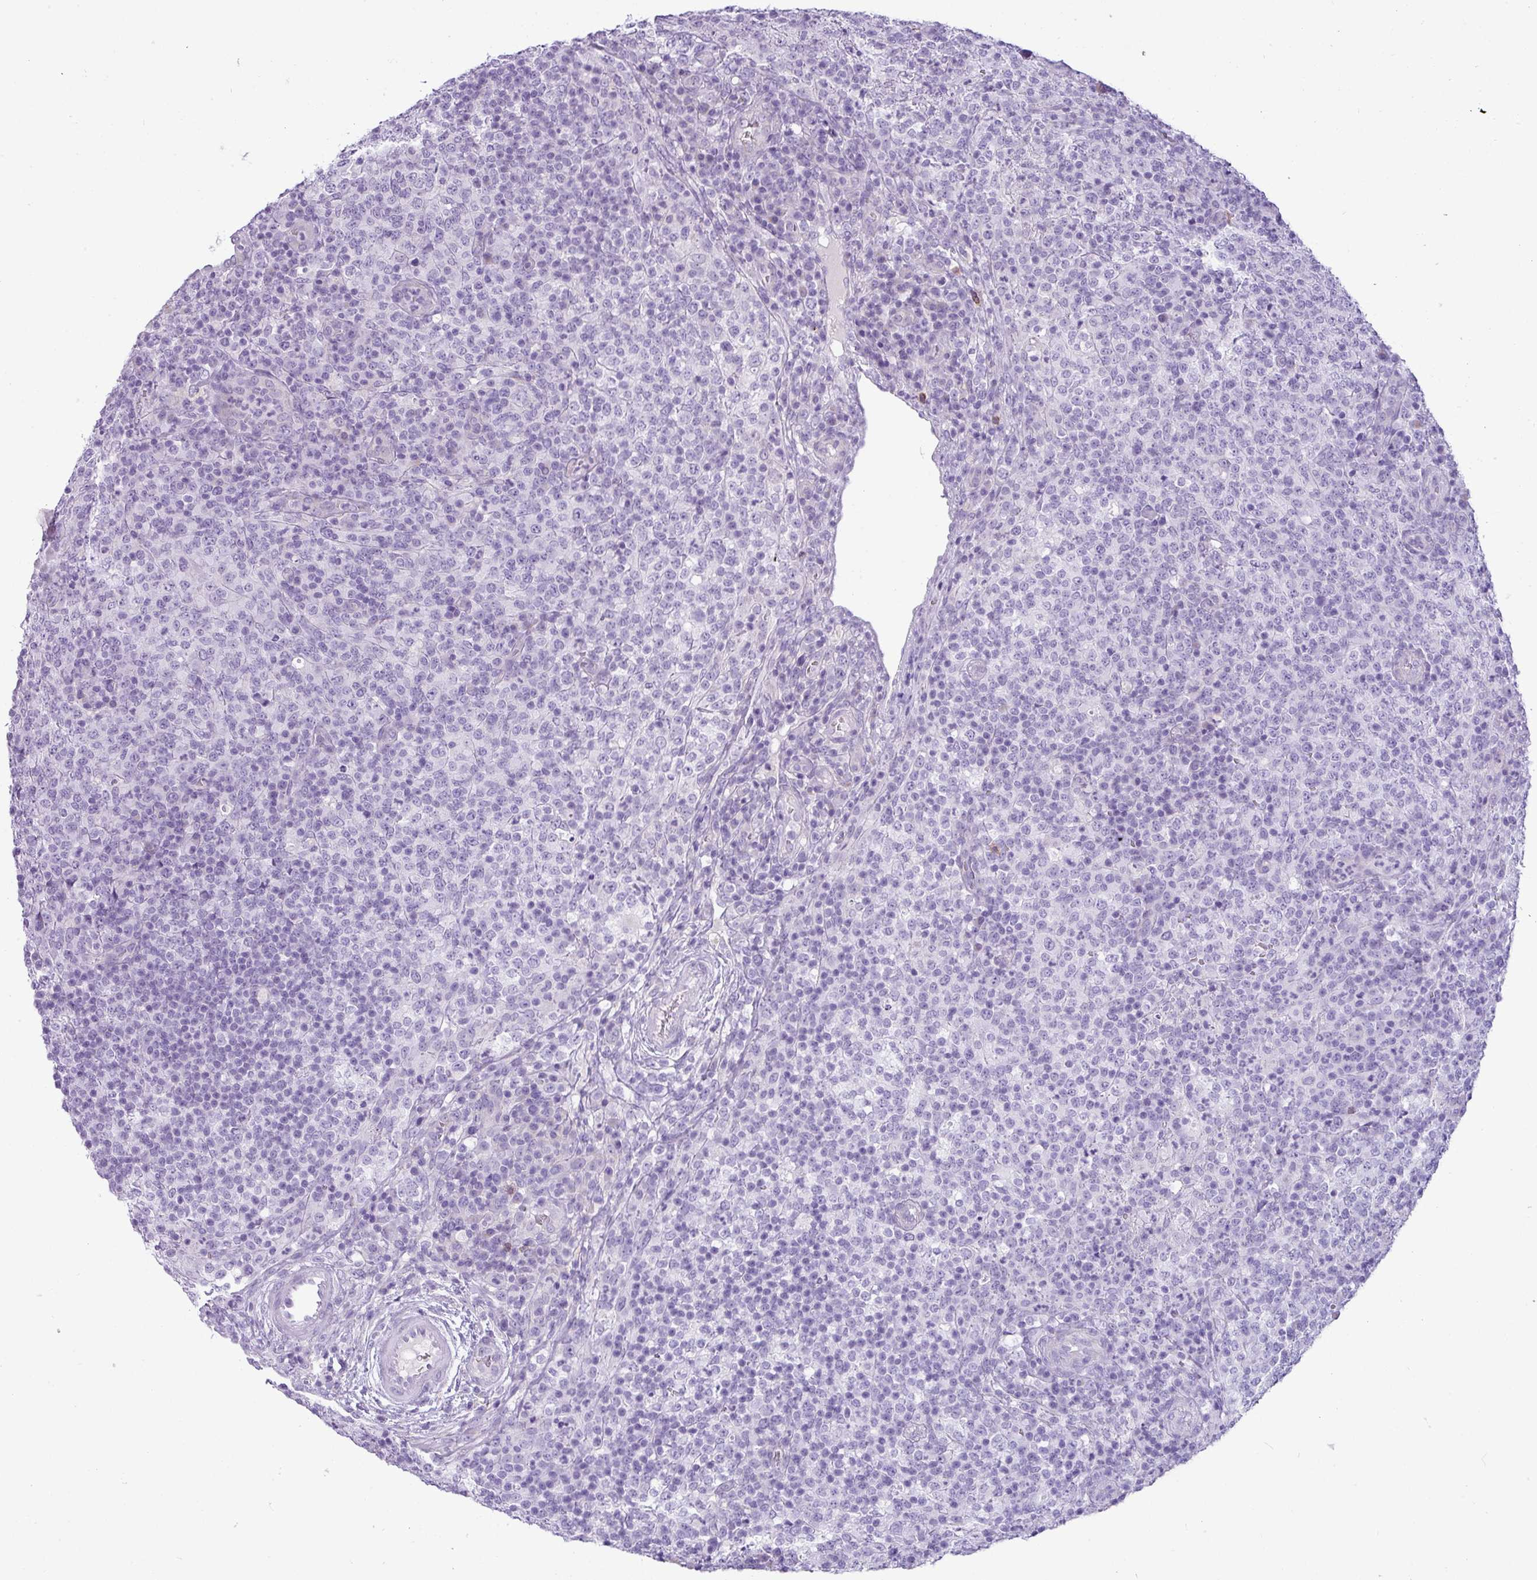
{"staining": {"intensity": "negative", "quantity": "none", "location": "none"}, "tissue": "lymphoma", "cell_type": "Tumor cells", "image_type": "cancer", "snomed": [{"axis": "morphology", "description": "Malignant lymphoma, non-Hodgkin's type, High grade"}, {"axis": "topography", "description": "Lymph node"}], "caption": "Malignant lymphoma, non-Hodgkin's type (high-grade) was stained to show a protein in brown. There is no significant staining in tumor cells.", "gene": "ZNF524", "patient": {"sex": "male", "age": 54}}